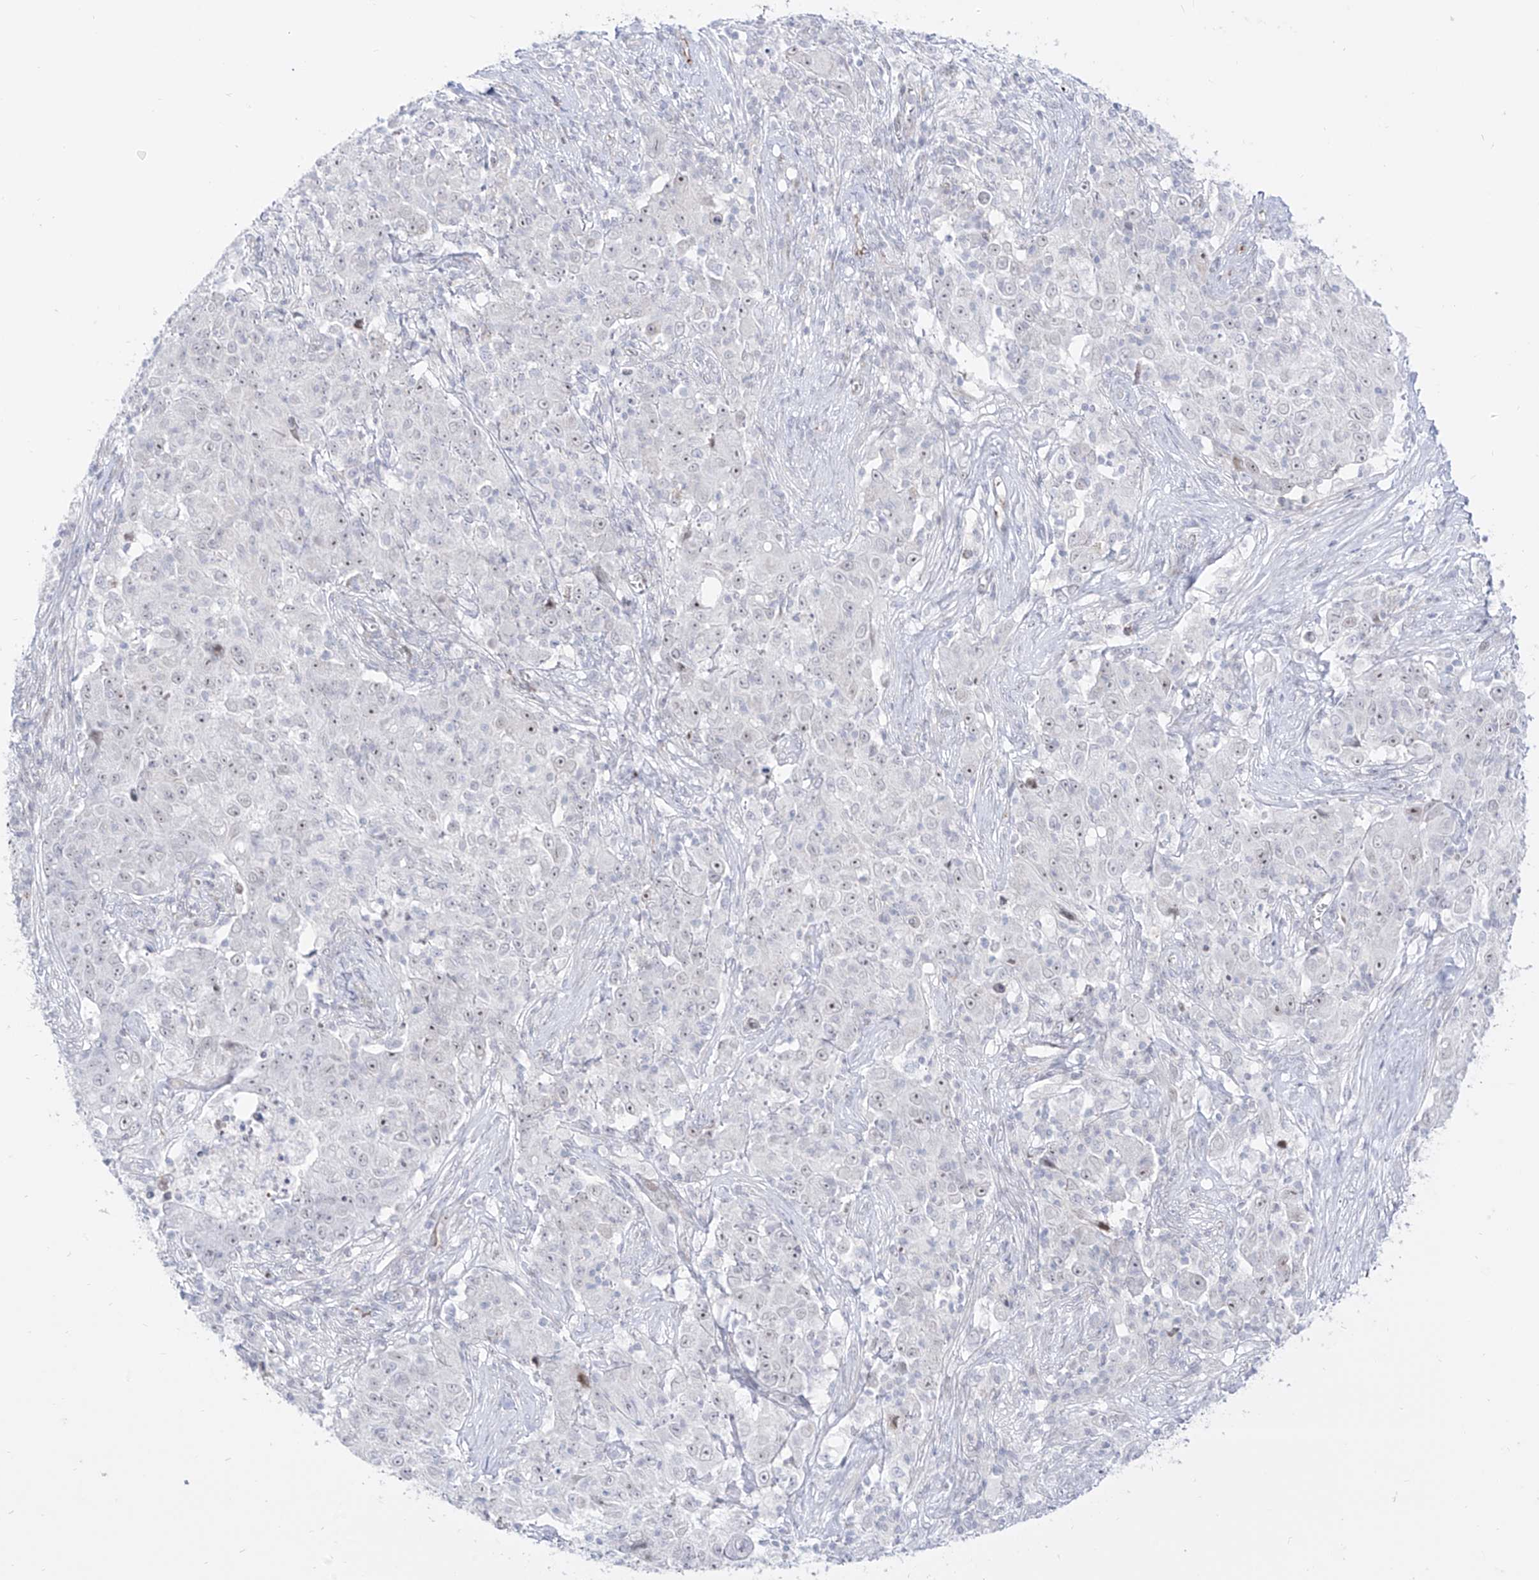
{"staining": {"intensity": "negative", "quantity": "none", "location": "none"}, "tissue": "ovarian cancer", "cell_type": "Tumor cells", "image_type": "cancer", "snomed": [{"axis": "morphology", "description": "Carcinoma, endometroid"}, {"axis": "topography", "description": "Ovary"}], "caption": "This is an immunohistochemistry micrograph of human endometroid carcinoma (ovarian). There is no staining in tumor cells.", "gene": "ZNF180", "patient": {"sex": "female", "age": 42}}